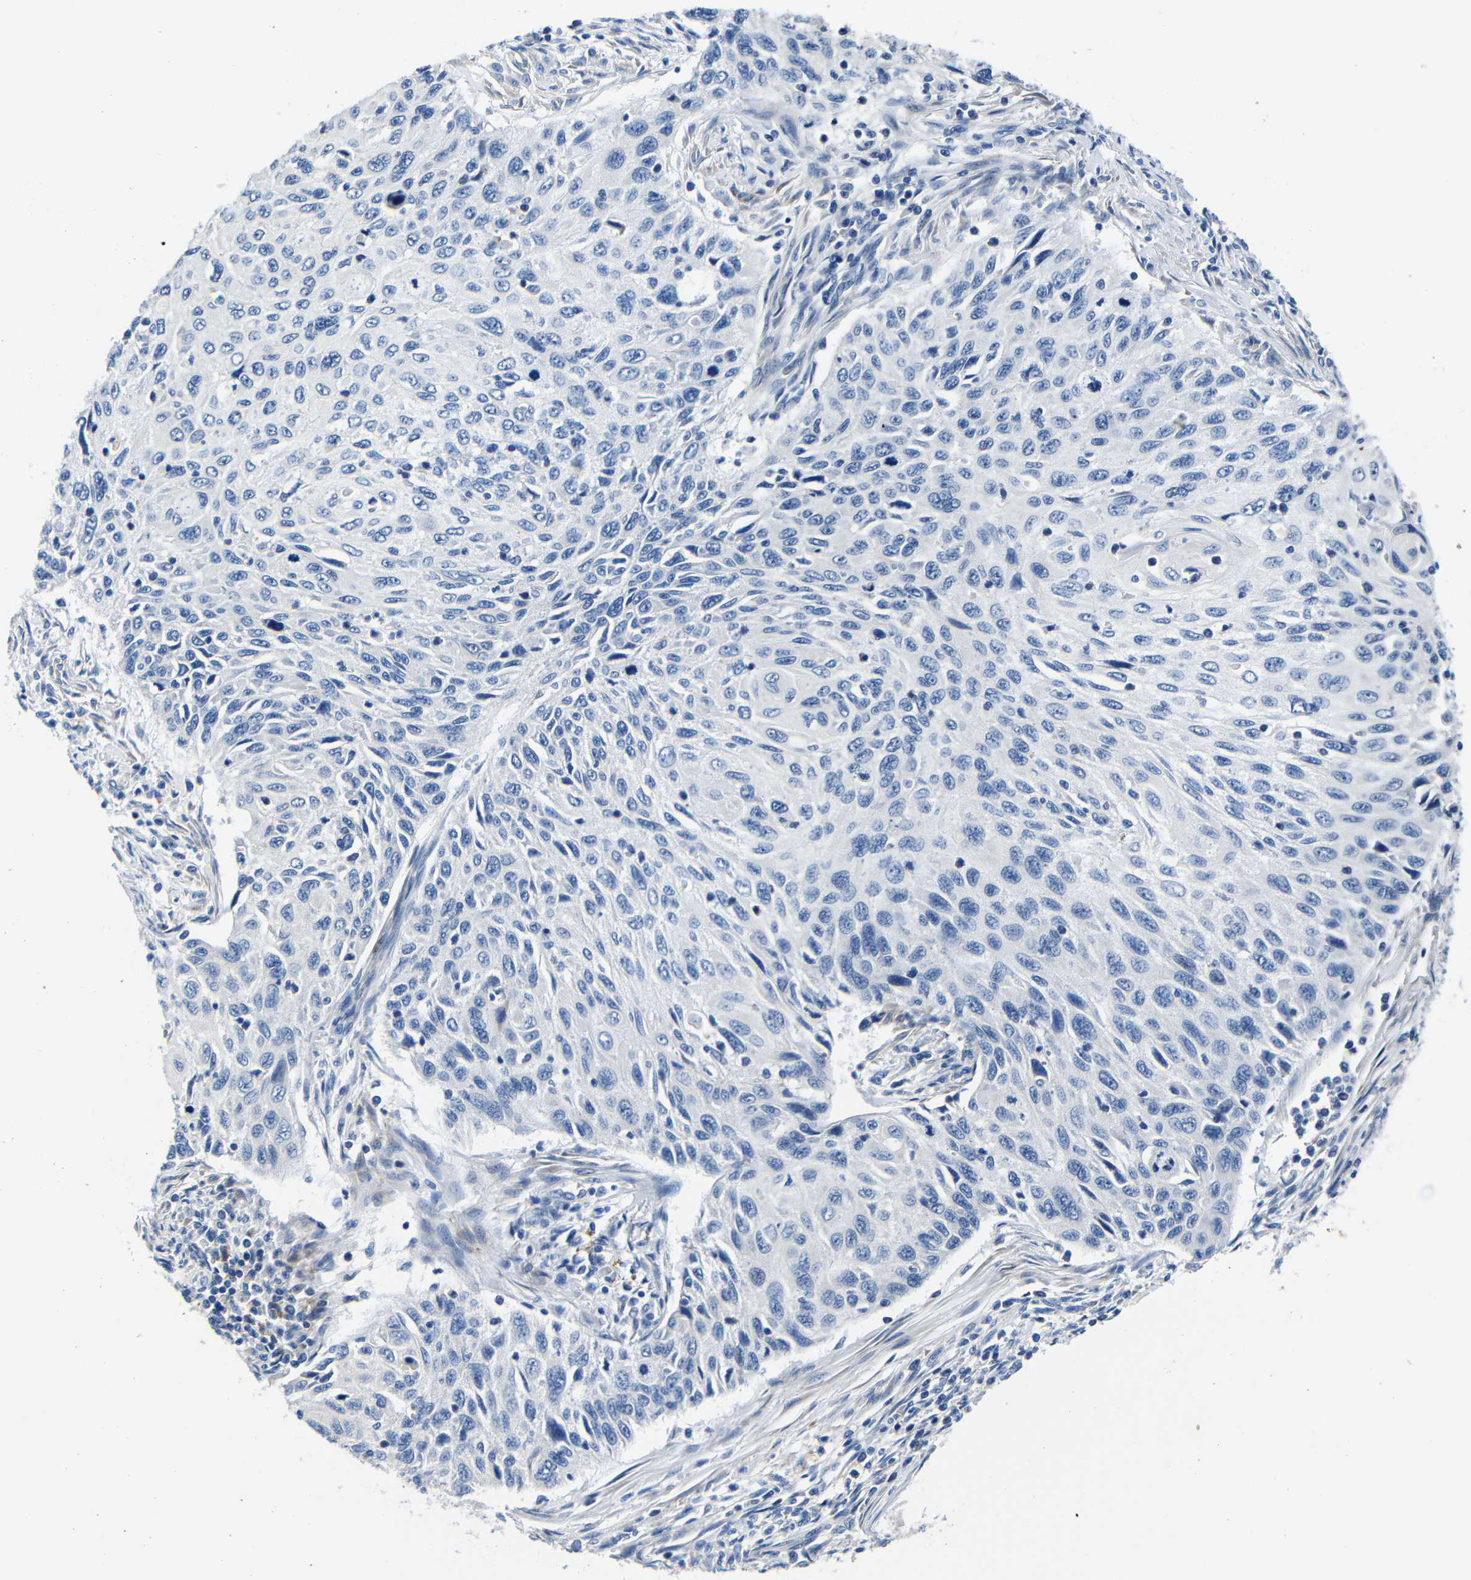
{"staining": {"intensity": "negative", "quantity": "none", "location": "none"}, "tissue": "cervical cancer", "cell_type": "Tumor cells", "image_type": "cancer", "snomed": [{"axis": "morphology", "description": "Squamous cell carcinoma, NOS"}, {"axis": "topography", "description": "Cervix"}], "caption": "Squamous cell carcinoma (cervical) was stained to show a protein in brown. There is no significant expression in tumor cells. (Immunohistochemistry (ihc), brightfield microscopy, high magnification).", "gene": "TNFAIP1", "patient": {"sex": "female", "age": 70}}